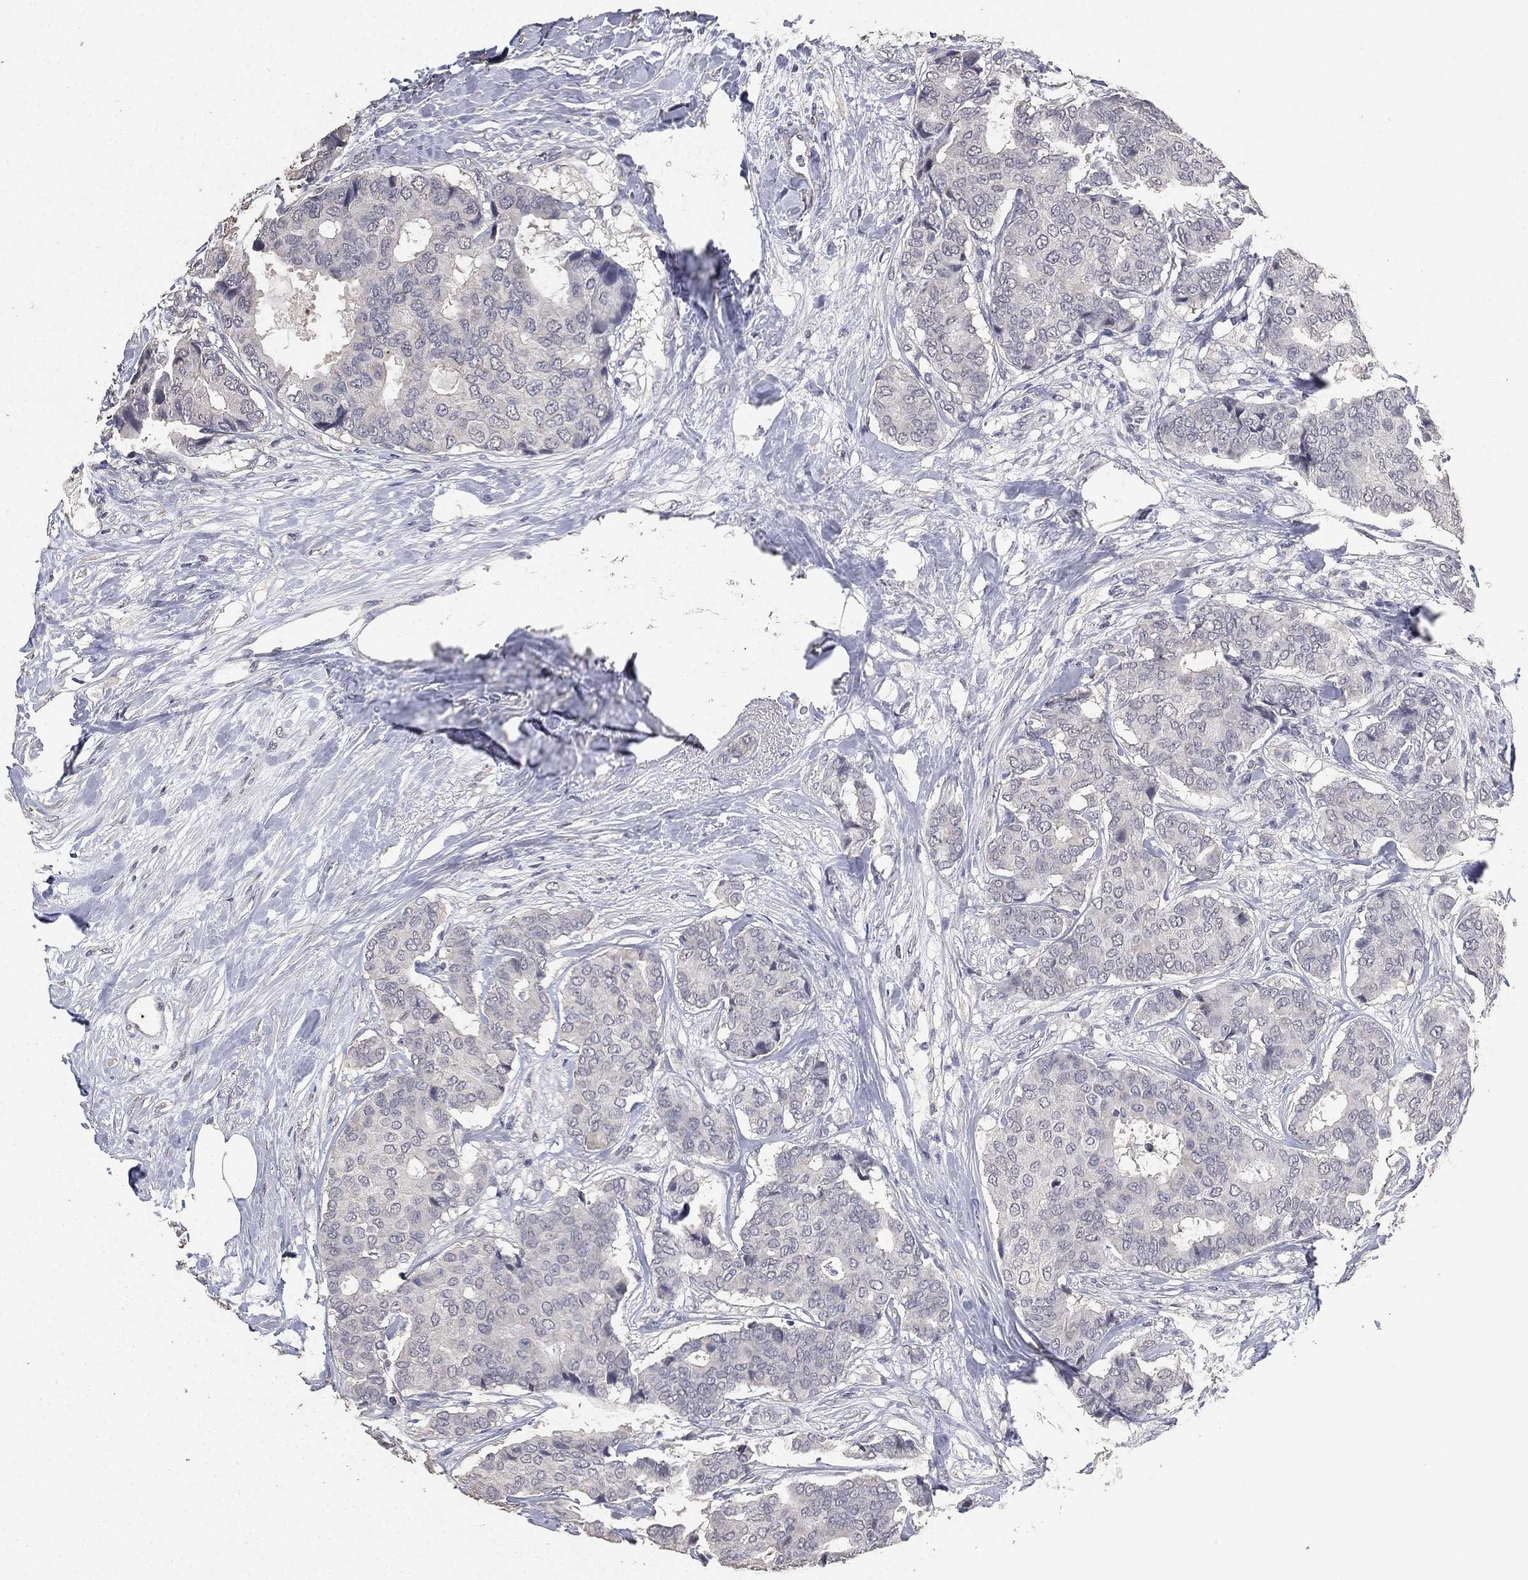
{"staining": {"intensity": "negative", "quantity": "none", "location": "none"}, "tissue": "breast cancer", "cell_type": "Tumor cells", "image_type": "cancer", "snomed": [{"axis": "morphology", "description": "Duct carcinoma"}, {"axis": "topography", "description": "Breast"}], "caption": "An immunohistochemistry photomicrograph of breast cancer is shown. There is no staining in tumor cells of breast cancer.", "gene": "DSG1", "patient": {"sex": "female", "age": 75}}